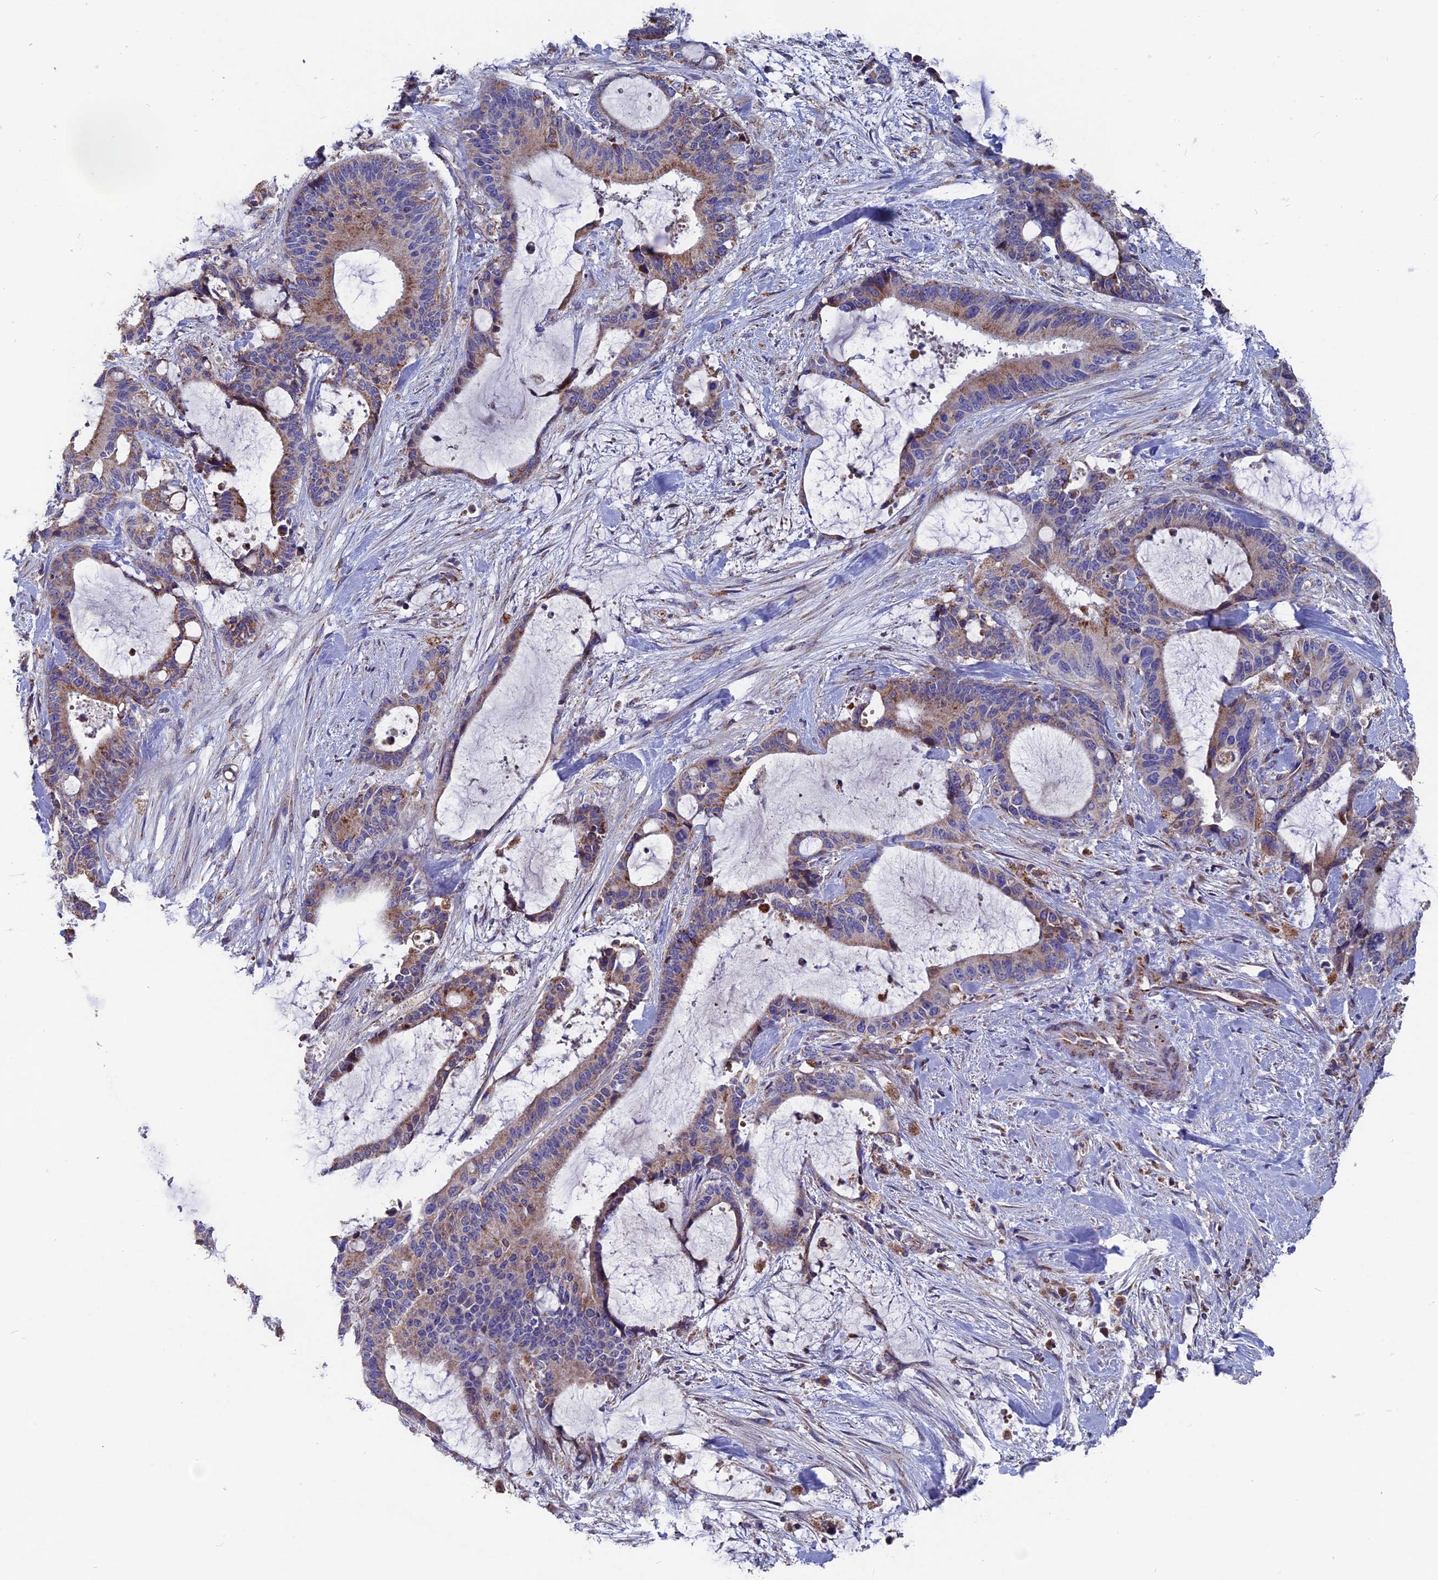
{"staining": {"intensity": "moderate", "quantity": "25%-75%", "location": "cytoplasmic/membranous"}, "tissue": "liver cancer", "cell_type": "Tumor cells", "image_type": "cancer", "snomed": [{"axis": "morphology", "description": "Normal tissue, NOS"}, {"axis": "morphology", "description": "Cholangiocarcinoma"}, {"axis": "topography", "description": "Liver"}, {"axis": "topography", "description": "Peripheral nerve tissue"}], "caption": "Protein positivity by immunohistochemistry (IHC) reveals moderate cytoplasmic/membranous staining in about 25%-75% of tumor cells in liver cancer (cholangiocarcinoma).", "gene": "TGFA", "patient": {"sex": "female", "age": 73}}